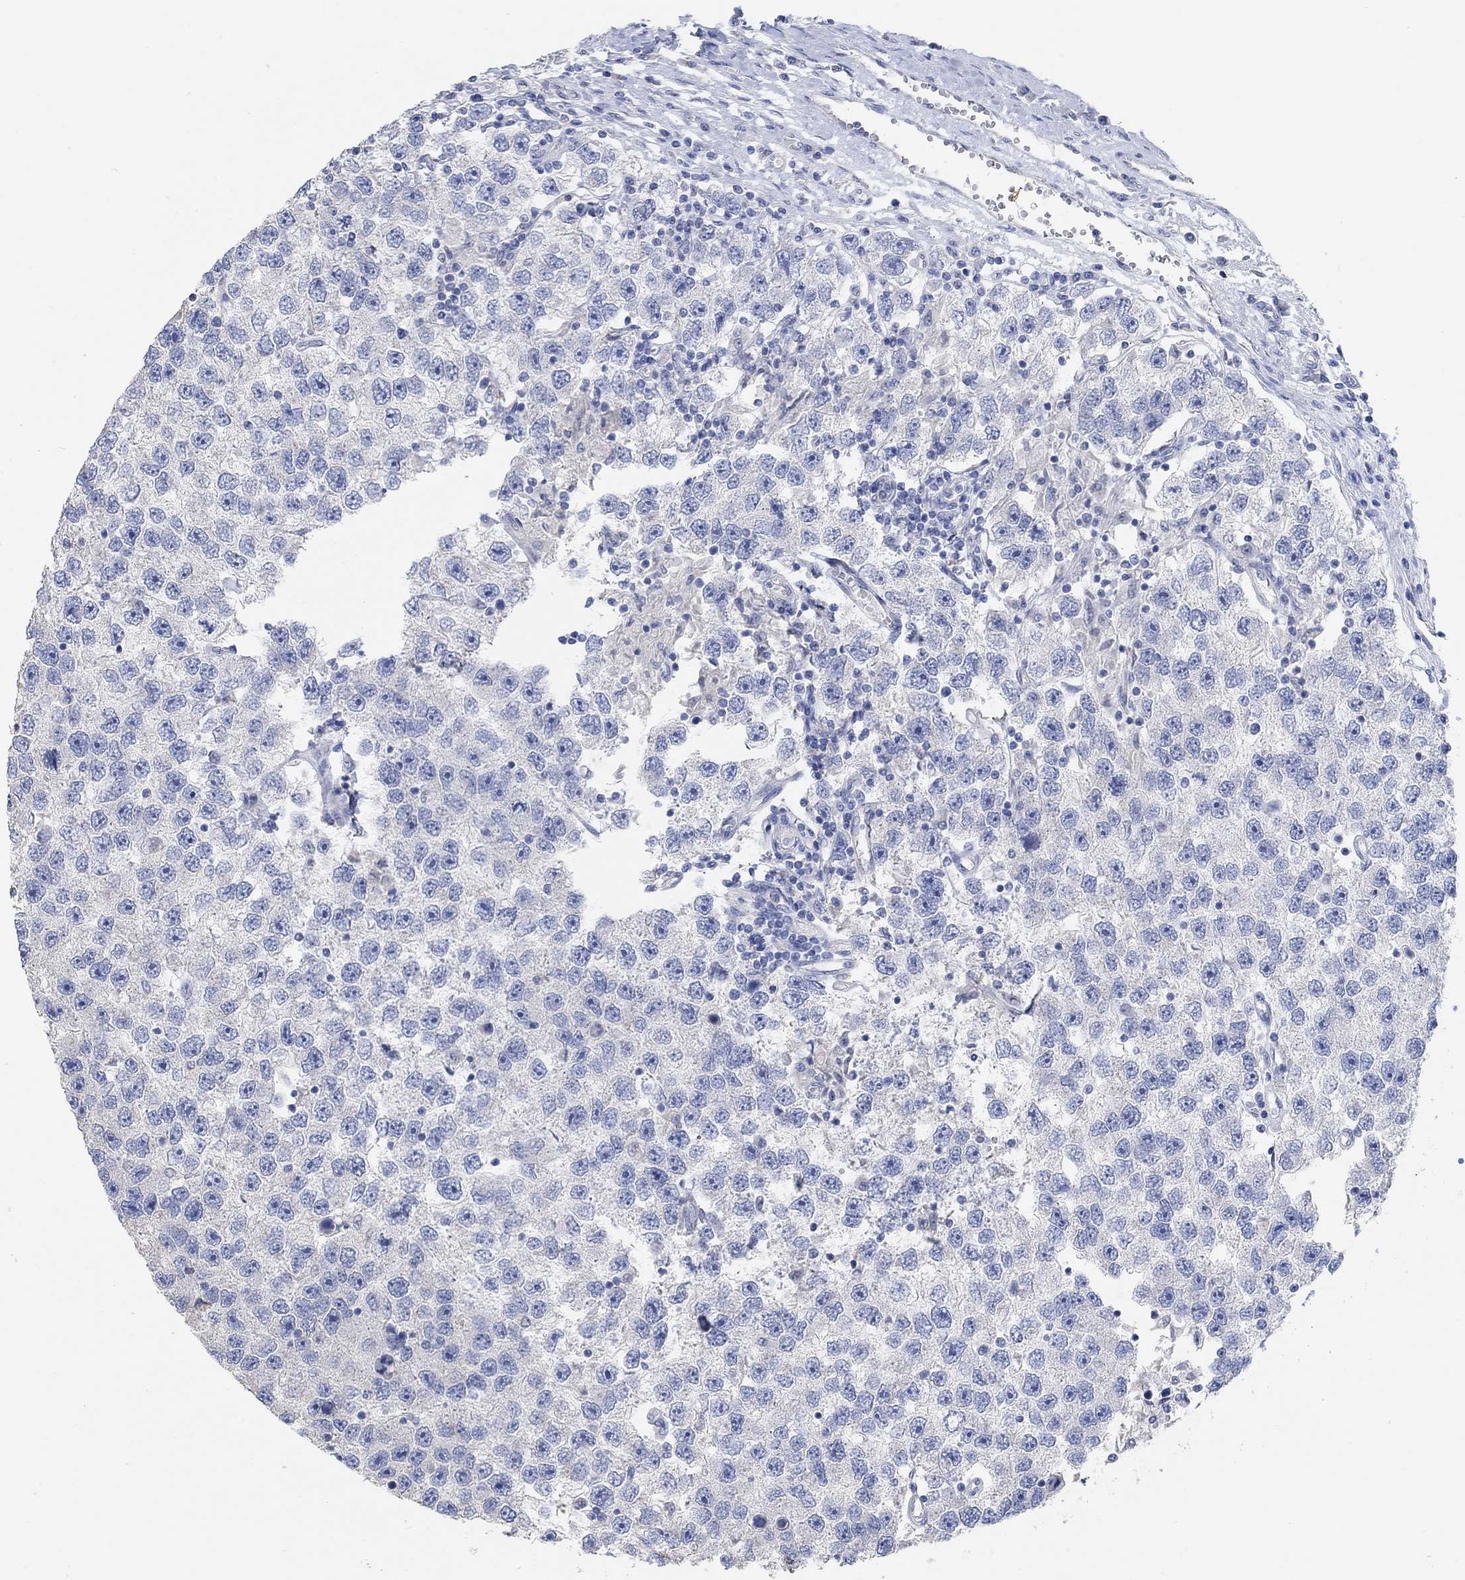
{"staining": {"intensity": "negative", "quantity": "none", "location": "none"}, "tissue": "testis cancer", "cell_type": "Tumor cells", "image_type": "cancer", "snomed": [{"axis": "morphology", "description": "Seminoma, NOS"}, {"axis": "topography", "description": "Testis"}], "caption": "DAB (3,3'-diaminobenzidine) immunohistochemical staining of human seminoma (testis) reveals no significant positivity in tumor cells.", "gene": "NLRP14", "patient": {"sex": "male", "age": 26}}